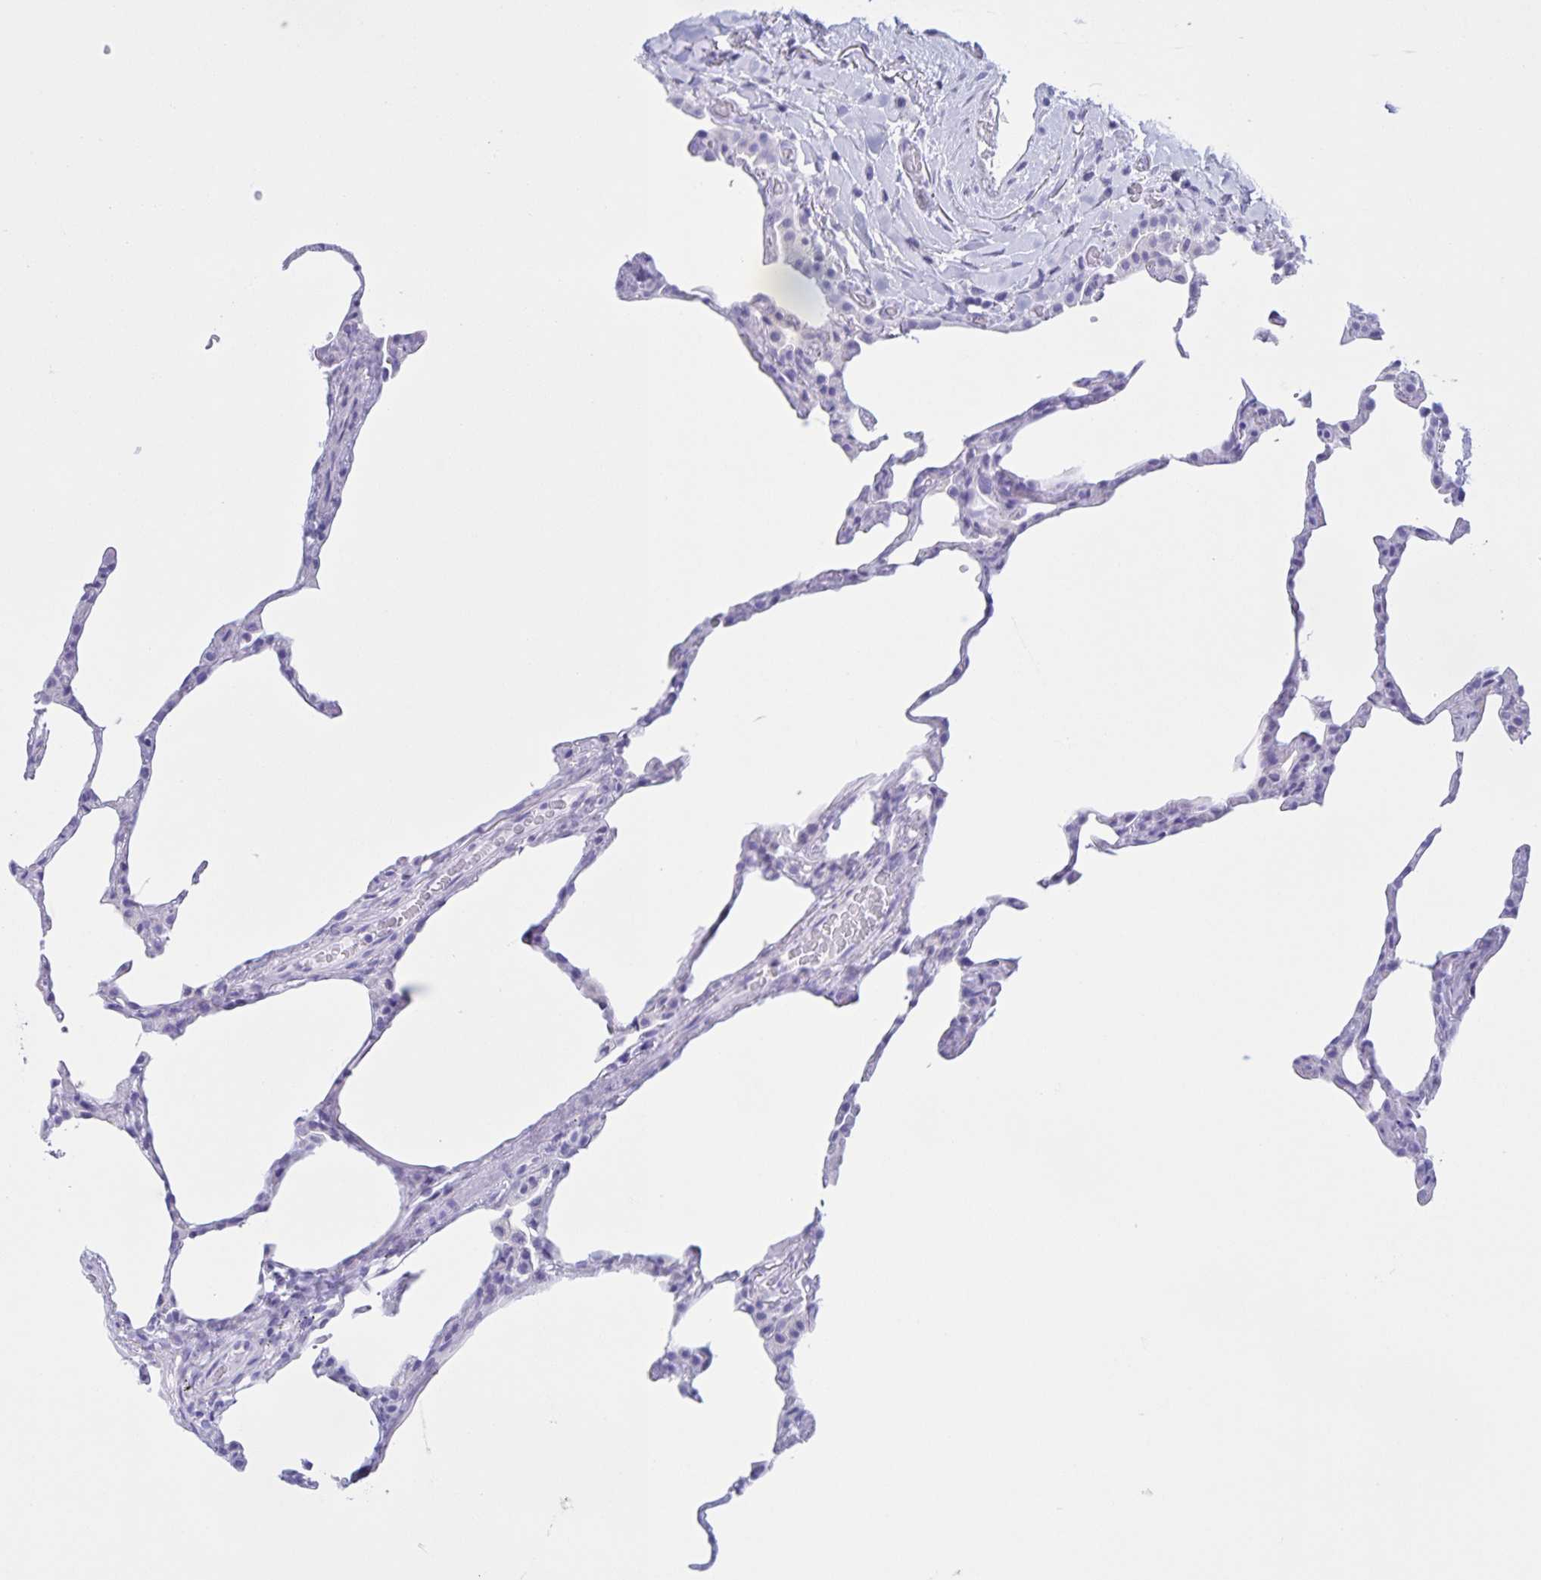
{"staining": {"intensity": "negative", "quantity": "none", "location": "none"}, "tissue": "lung", "cell_type": "Alveolar cells", "image_type": "normal", "snomed": [{"axis": "morphology", "description": "Normal tissue, NOS"}, {"axis": "topography", "description": "Lung"}], "caption": "Immunohistochemistry (IHC) image of normal lung: human lung stained with DAB reveals no significant protein expression in alveolar cells.", "gene": "TGIF2LX", "patient": {"sex": "female", "age": 57}}